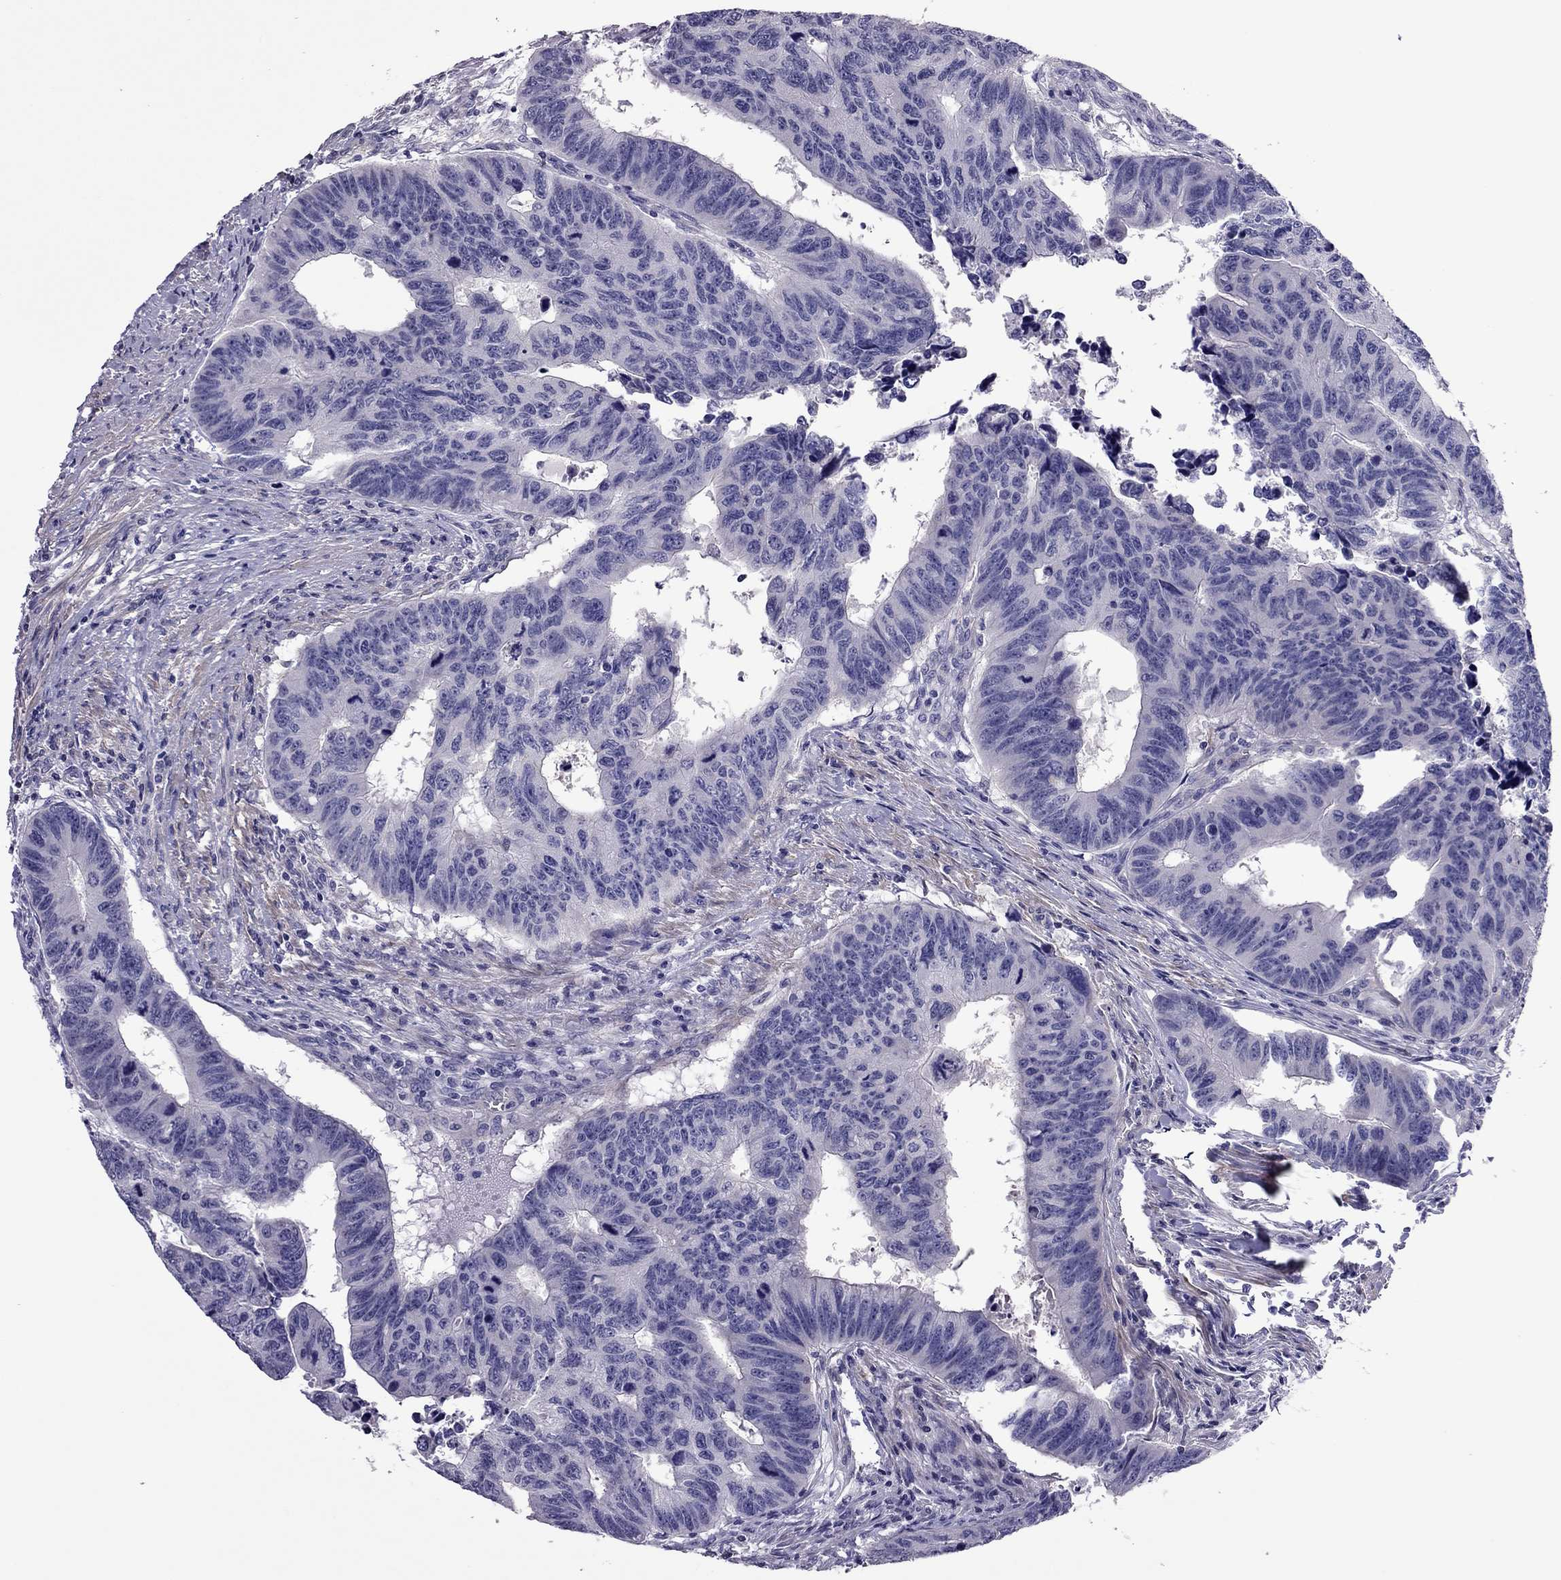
{"staining": {"intensity": "negative", "quantity": "none", "location": "none"}, "tissue": "colorectal cancer", "cell_type": "Tumor cells", "image_type": "cancer", "snomed": [{"axis": "morphology", "description": "Adenocarcinoma, NOS"}, {"axis": "topography", "description": "Rectum"}], "caption": "An immunohistochemistry micrograph of colorectal adenocarcinoma is shown. There is no staining in tumor cells of colorectal adenocarcinoma. Nuclei are stained in blue.", "gene": "SLC16A8", "patient": {"sex": "female", "age": 85}}